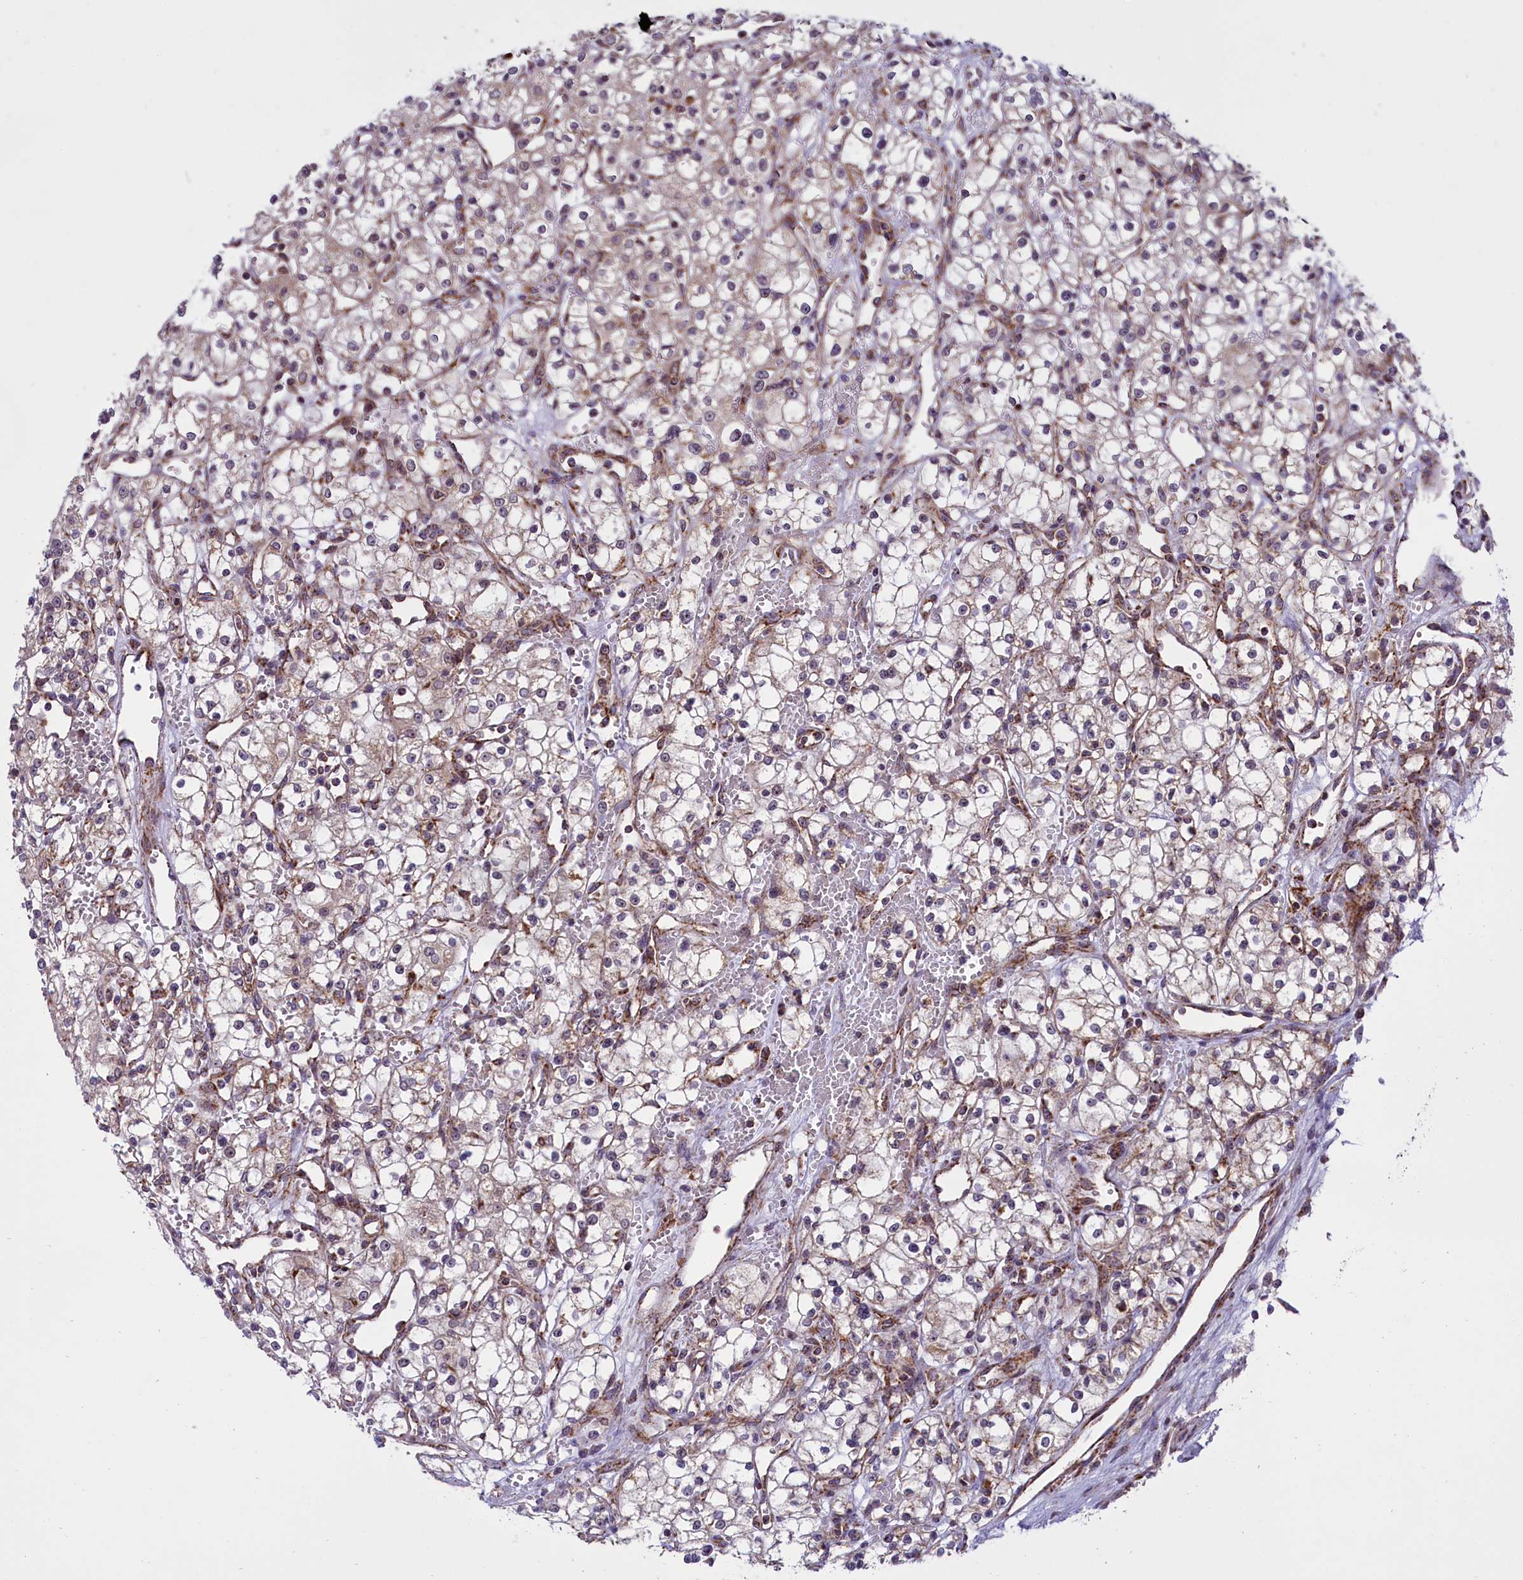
{"staining": {"intensity": "negative", "quantity": "none", "location": "none"}, "tissue": "renal cancer", "cell_type": "Tumor cells", "image_type": "cancer", "snomed": [{"axis": "morphology", "description": "Adenocarcinoma, NOS"}, {"axis": "topography", "description": "Kidney"}], "caption": "Immunohistochemistry of human renal adenocarcinoma exhibits no expression in tumor cells. (DAB (3,3'-diaminobenzidine) immunohistochemistry visualized using brightfield microscopy, high magnification).", "gene": "NDUFS5", "patient": {"sex": "male", "age": 59}}